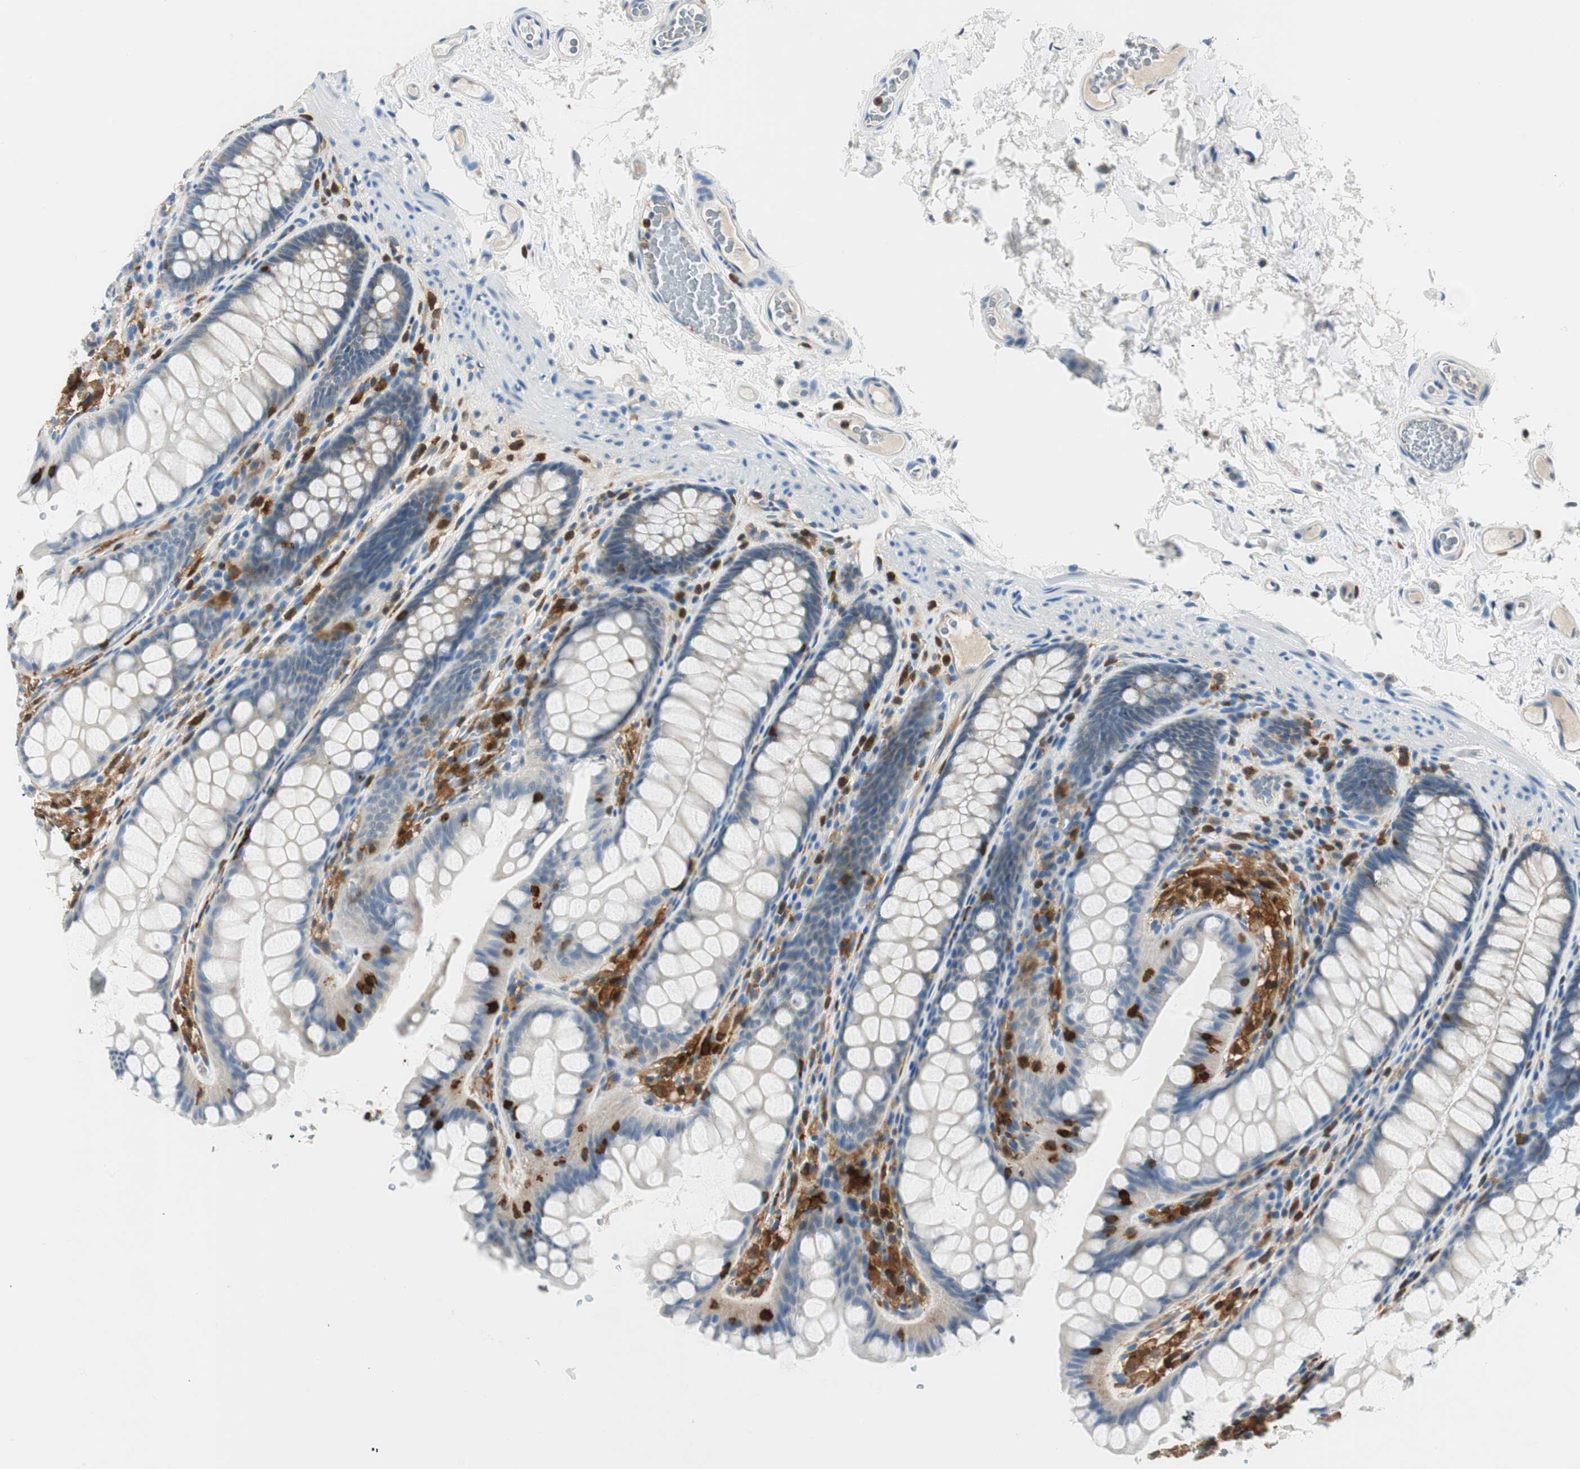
{"staining": {"intensity": "negative", "quantity": "none", "location": "none"}, "tissue": "colon", "cell_type": "Endothelial cells", "image_type": "normal", "snomed": [{"axis": "morphology", "description": "Normal tissue, NOS"}, {"axis": "topography", "description": "Colon"}], "caption": "Colon was stained to show a protein in brown. There is no significant expression in endothelial cells.", "gene": "COTL1", "patient": {"sex": "female", "age": 55}}